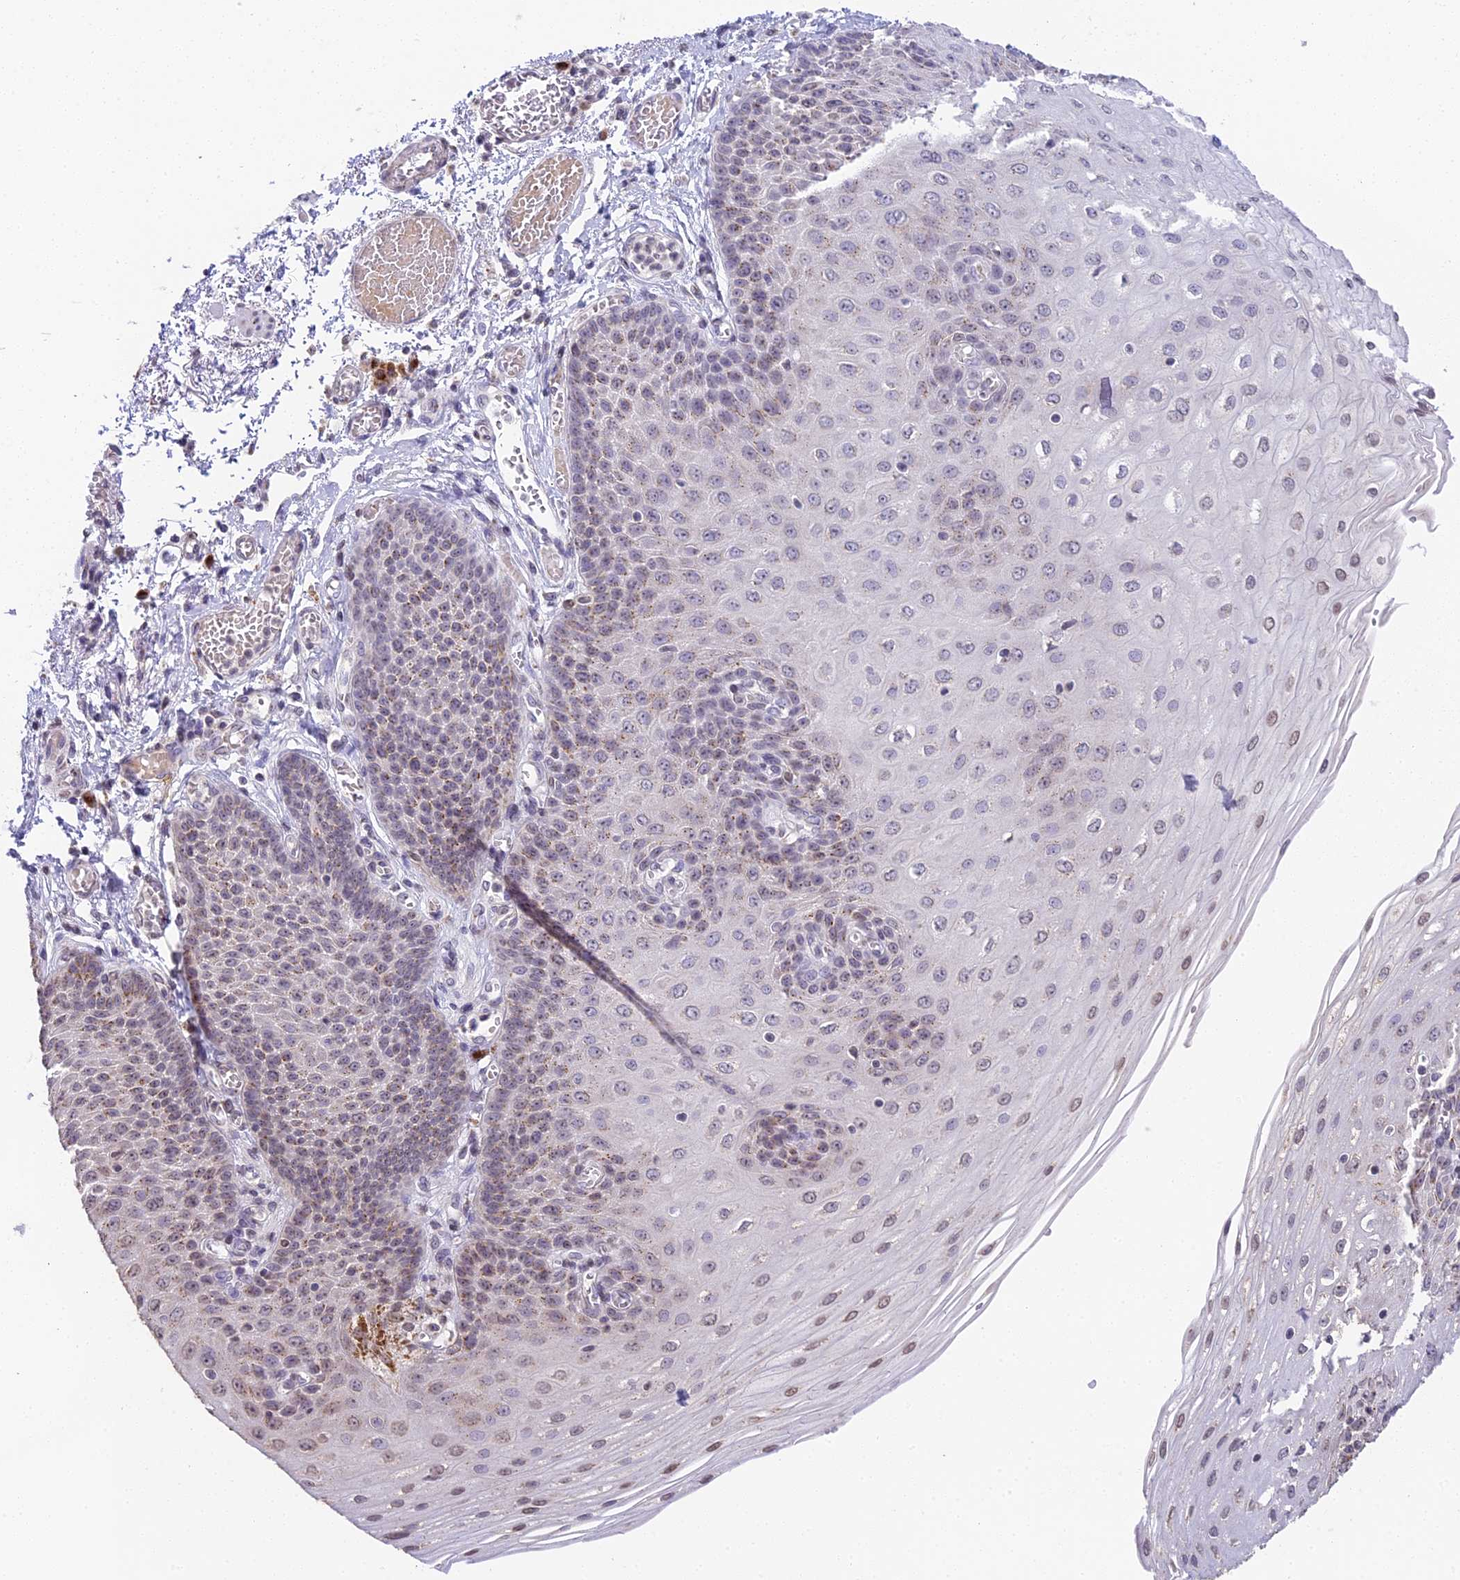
{"staining": {"intensity": "weak", "quantity": "25%-75%", "location": "cytoplasmic/membranous"}, "tissue": "esophagus", "cell_type": "Squamous epithelial cells", "image_type": "normal", "snomed": [{"axis": "morphology", "description": "Normal tissue, NOS"}, {"axis": "topography", "description": "Esophagus"}], "caption": "Normal esophagus demonstrates weak cytoplasmic/membranous expression in about 25%-75% of squamous epithelial cells.", "gene": "HEATR5B", "patient": {"sex": "male", "age": 81}}